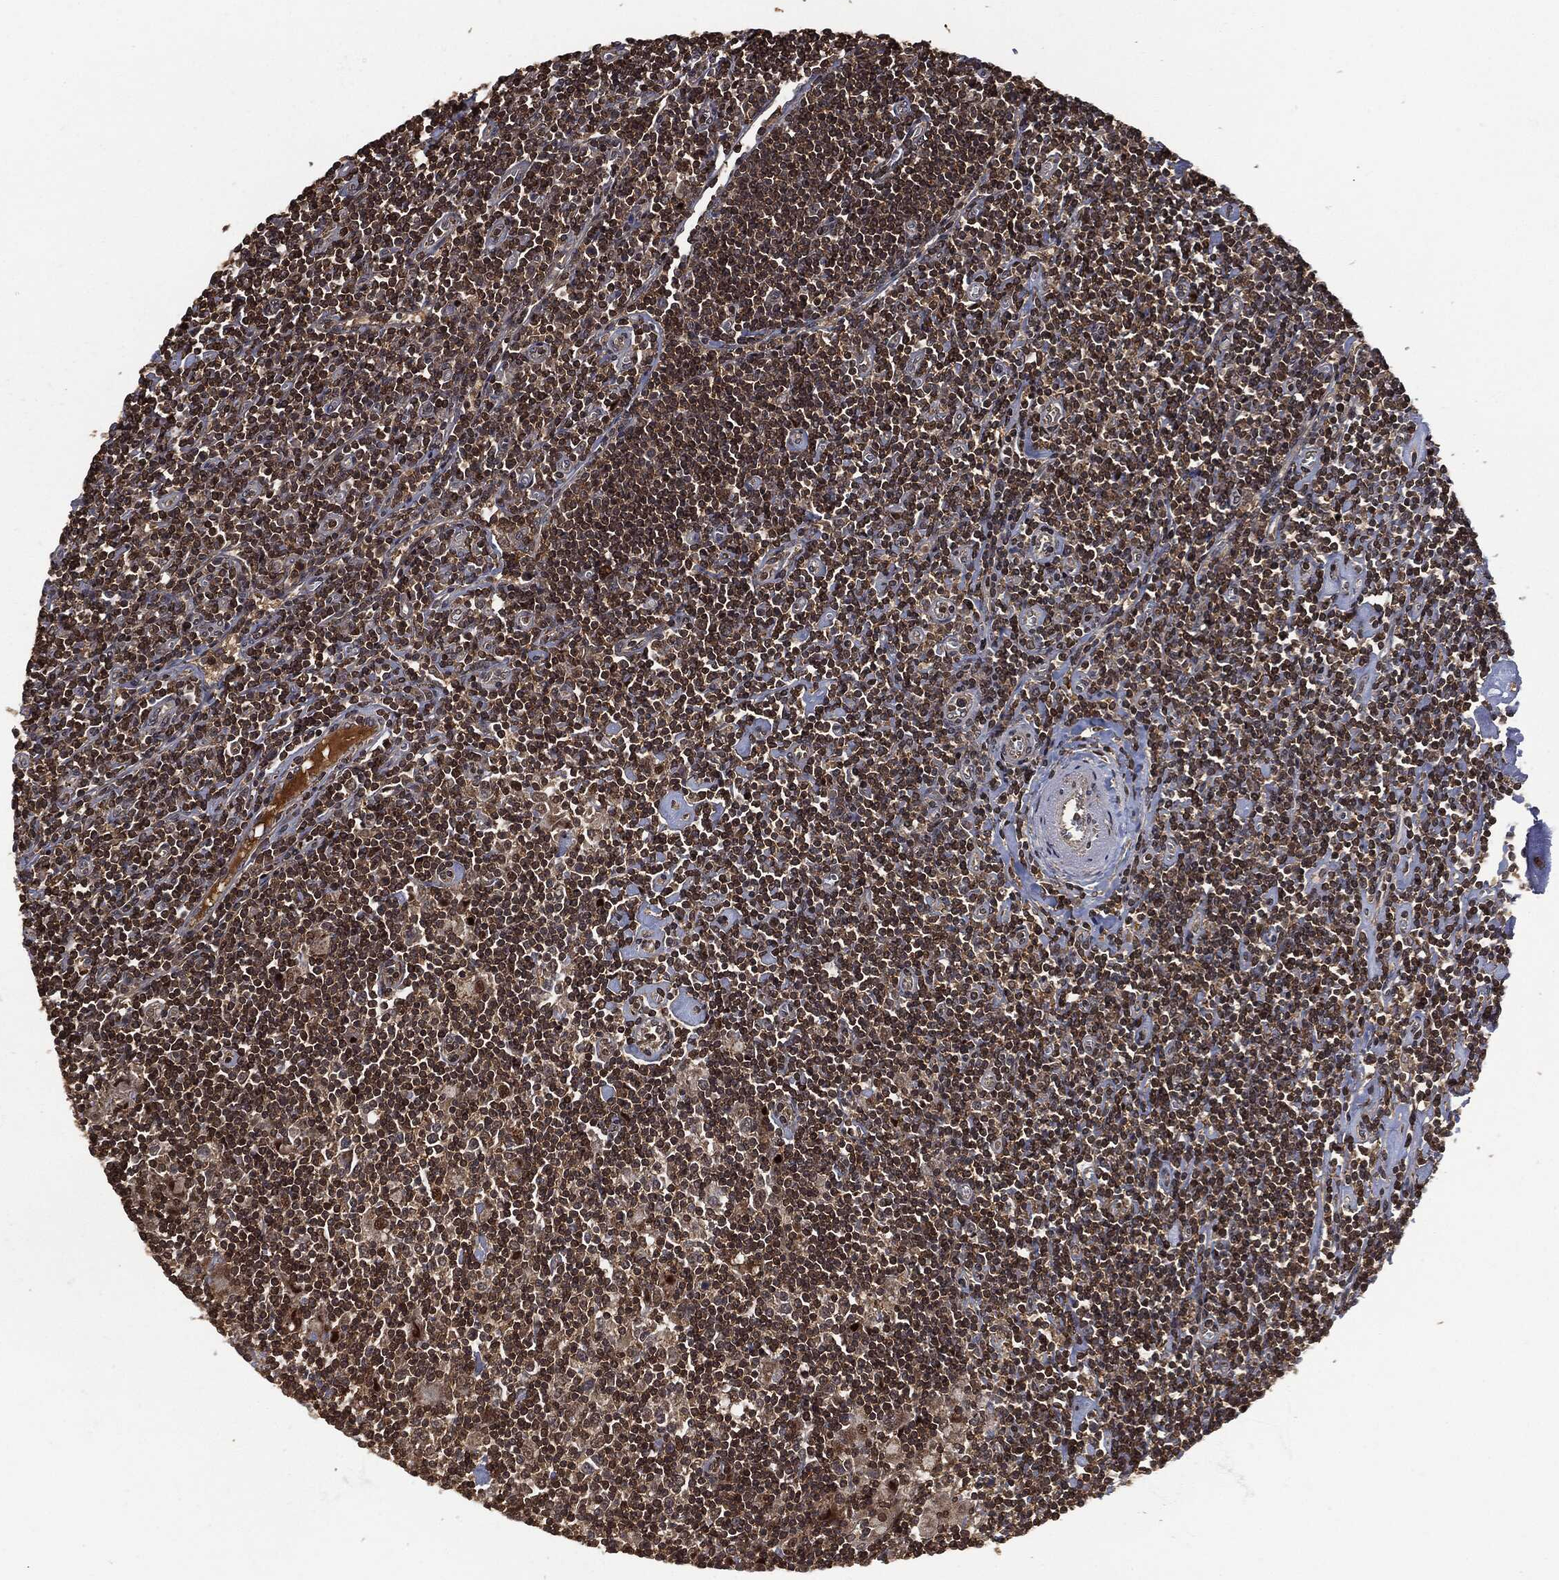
{"staining": {"intensity": "strong", "quantity": "25%-75%", "location": "nuclear"}, "tissue": "lymphoma", "cell_type": "Tumor cells", "image_type": "cancer", "snomed": [{"axis": "morphology", "description": "Hodgkin's disease, NOS"}, {"axis": "topography", "description": "Lymph node"}], "caption": "Hodgkin's disease tissue demonstrates strong nuclear staining in approximately 25%-75% of tumor cells", "gene": "PSMB10", "patient": {"sex": "male", "age": 40}}